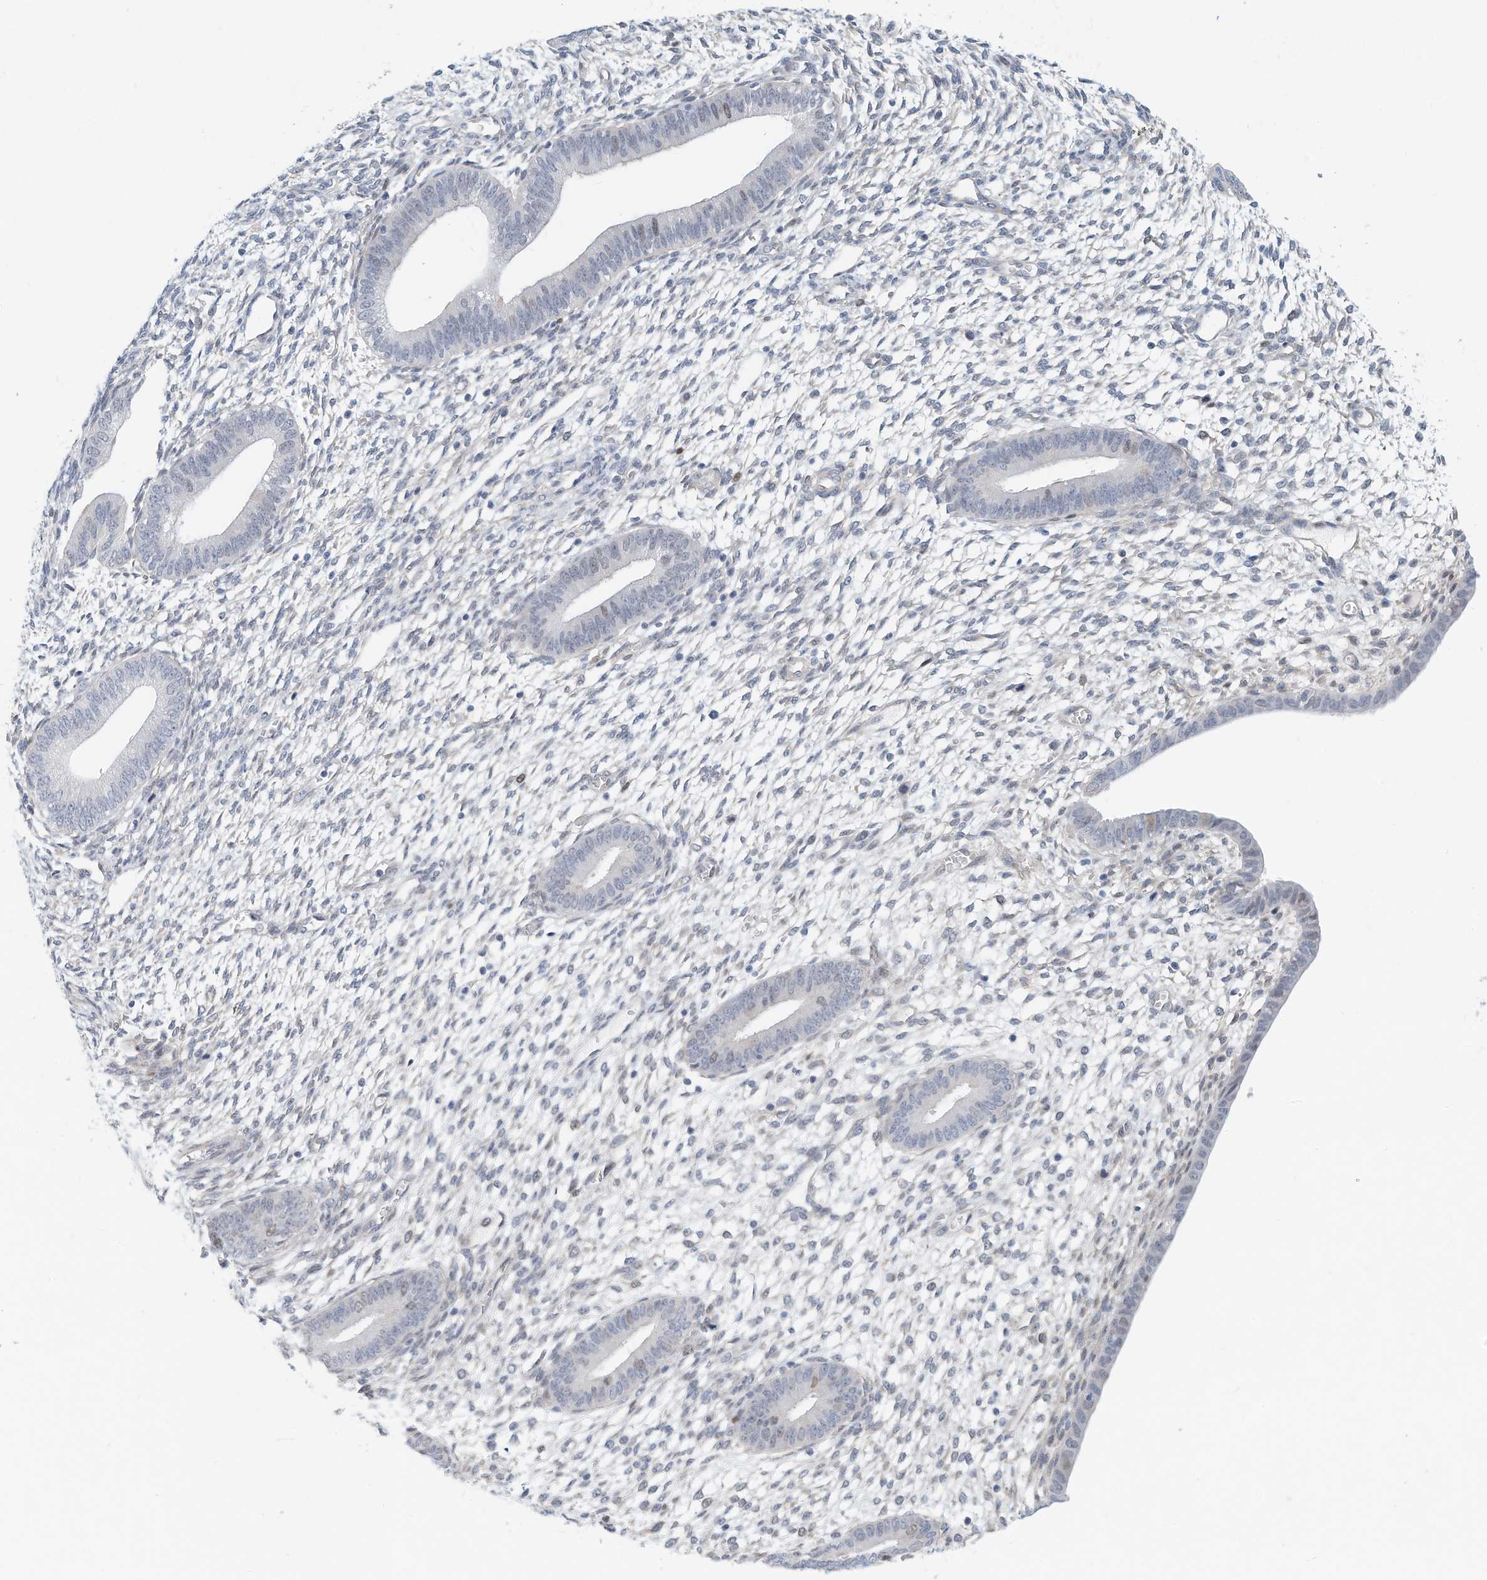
{"staining": {"intensity": "negative", "quantity": "none", "location": "none"}, "tissue": "endometrium", "cell_type": "Cells in endometrial stroma", "image_type": "normal", "snomed": [{"axis": "morphology", "description": "Normal tissue, NOS"}, {"axis": "topography", "description": "Endometrium"}], "caption": "High power microscopy photomicrograph of an immunohistochemistry photomicrograph of normal endometrium, revealing no significant staining in cells in endometrial stroma.", "gene": "ARHGAP28", "patient": {"sex": "female", "age": 46}}